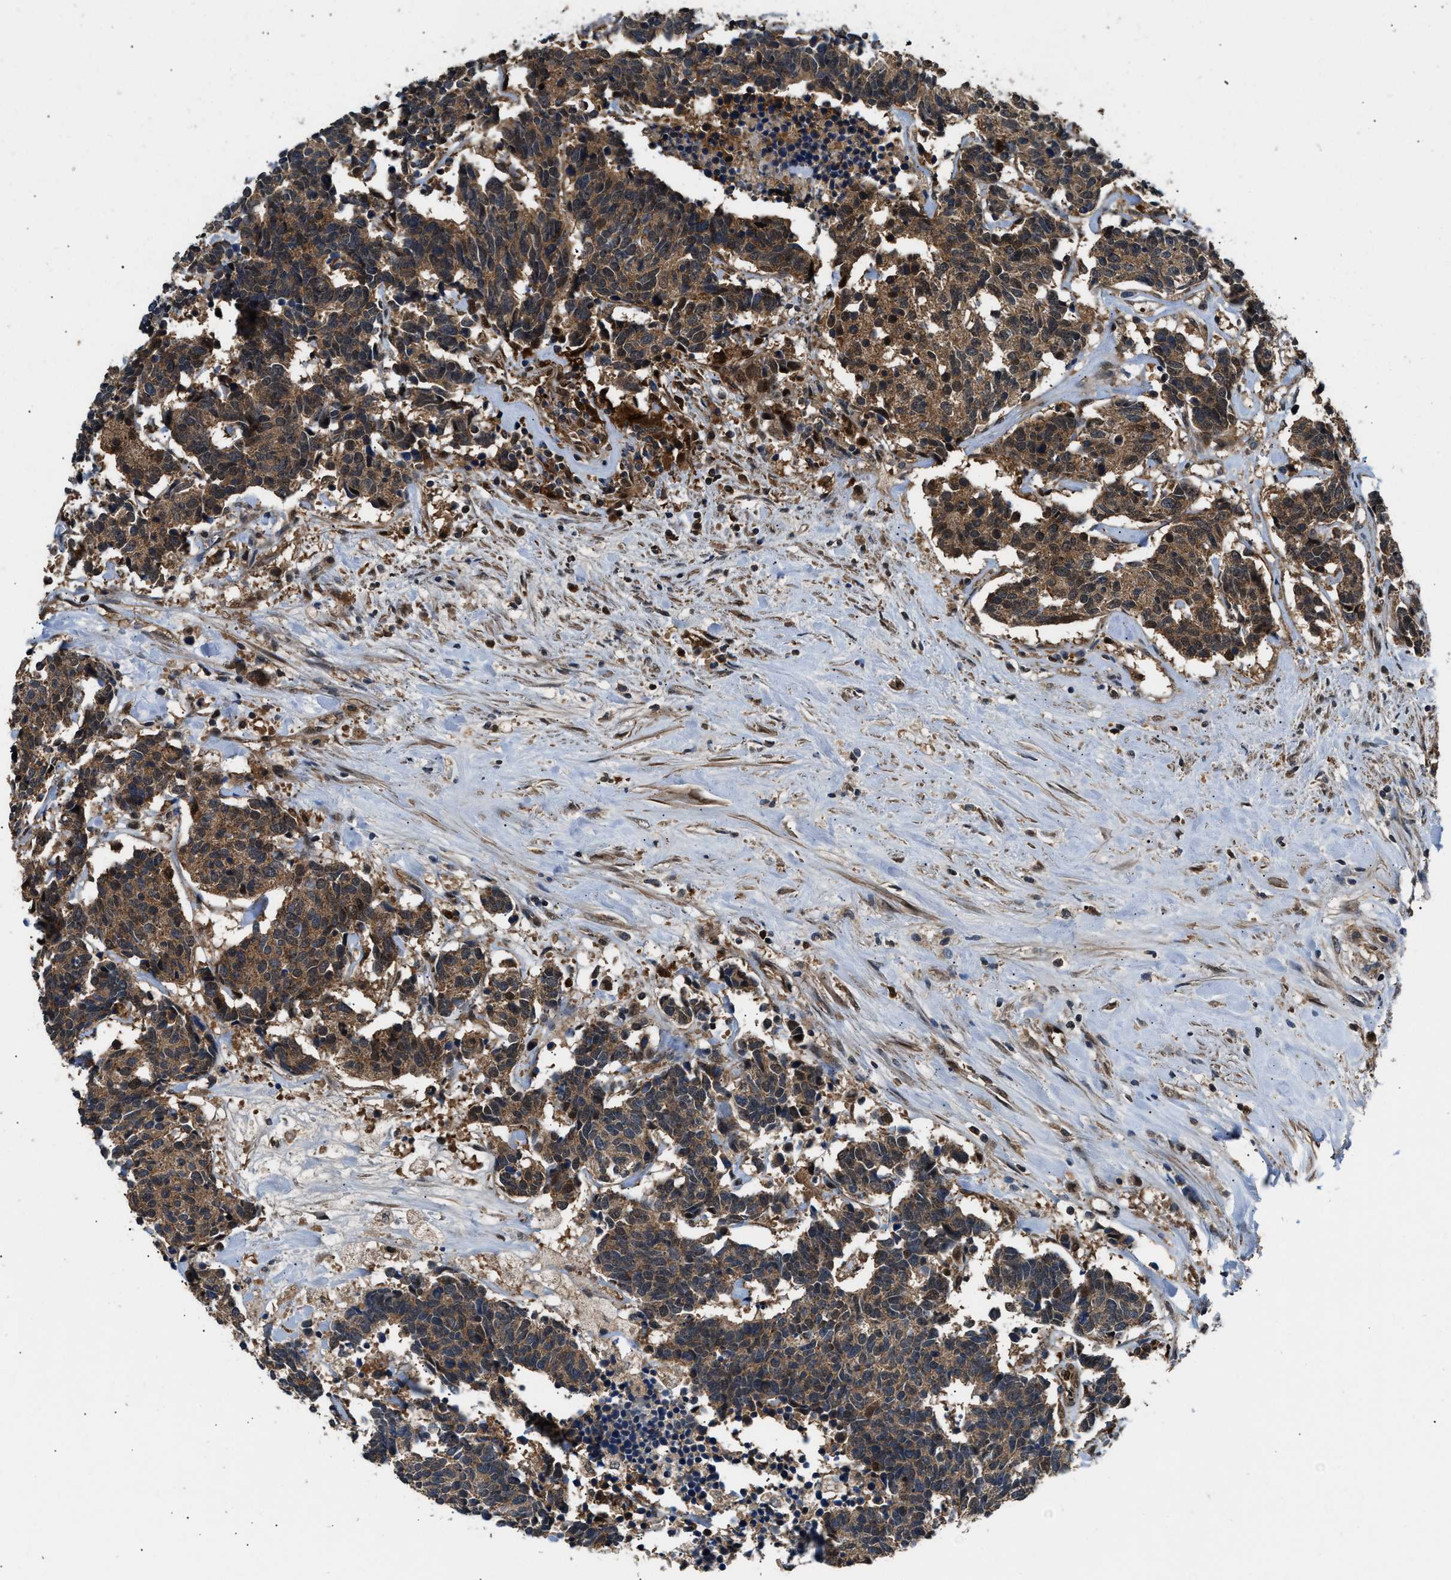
{"staining": {"intensity": "moderate", "quantity": ">75%", "location": "cytoplasmic/membranous"}, "tissue": "carcinoid", "cell_type": "Tumor cells", "image_type": "cancer", "snomed": [{"axis": "morphology", "description": "Carcinoma, NOS"}, {"axis": "morphology", "description": "Carcinoid, malignant, NOS"}, {"axis": "topography", "description": "Urinary bladder"}], "caption": "An image of human carcinoid stained for a protein reveals moderate cytoplasmic/membranous brown staining in tumor cells.", "gene": "PPA1", "patient": {"sex": "male", "age": 57}}